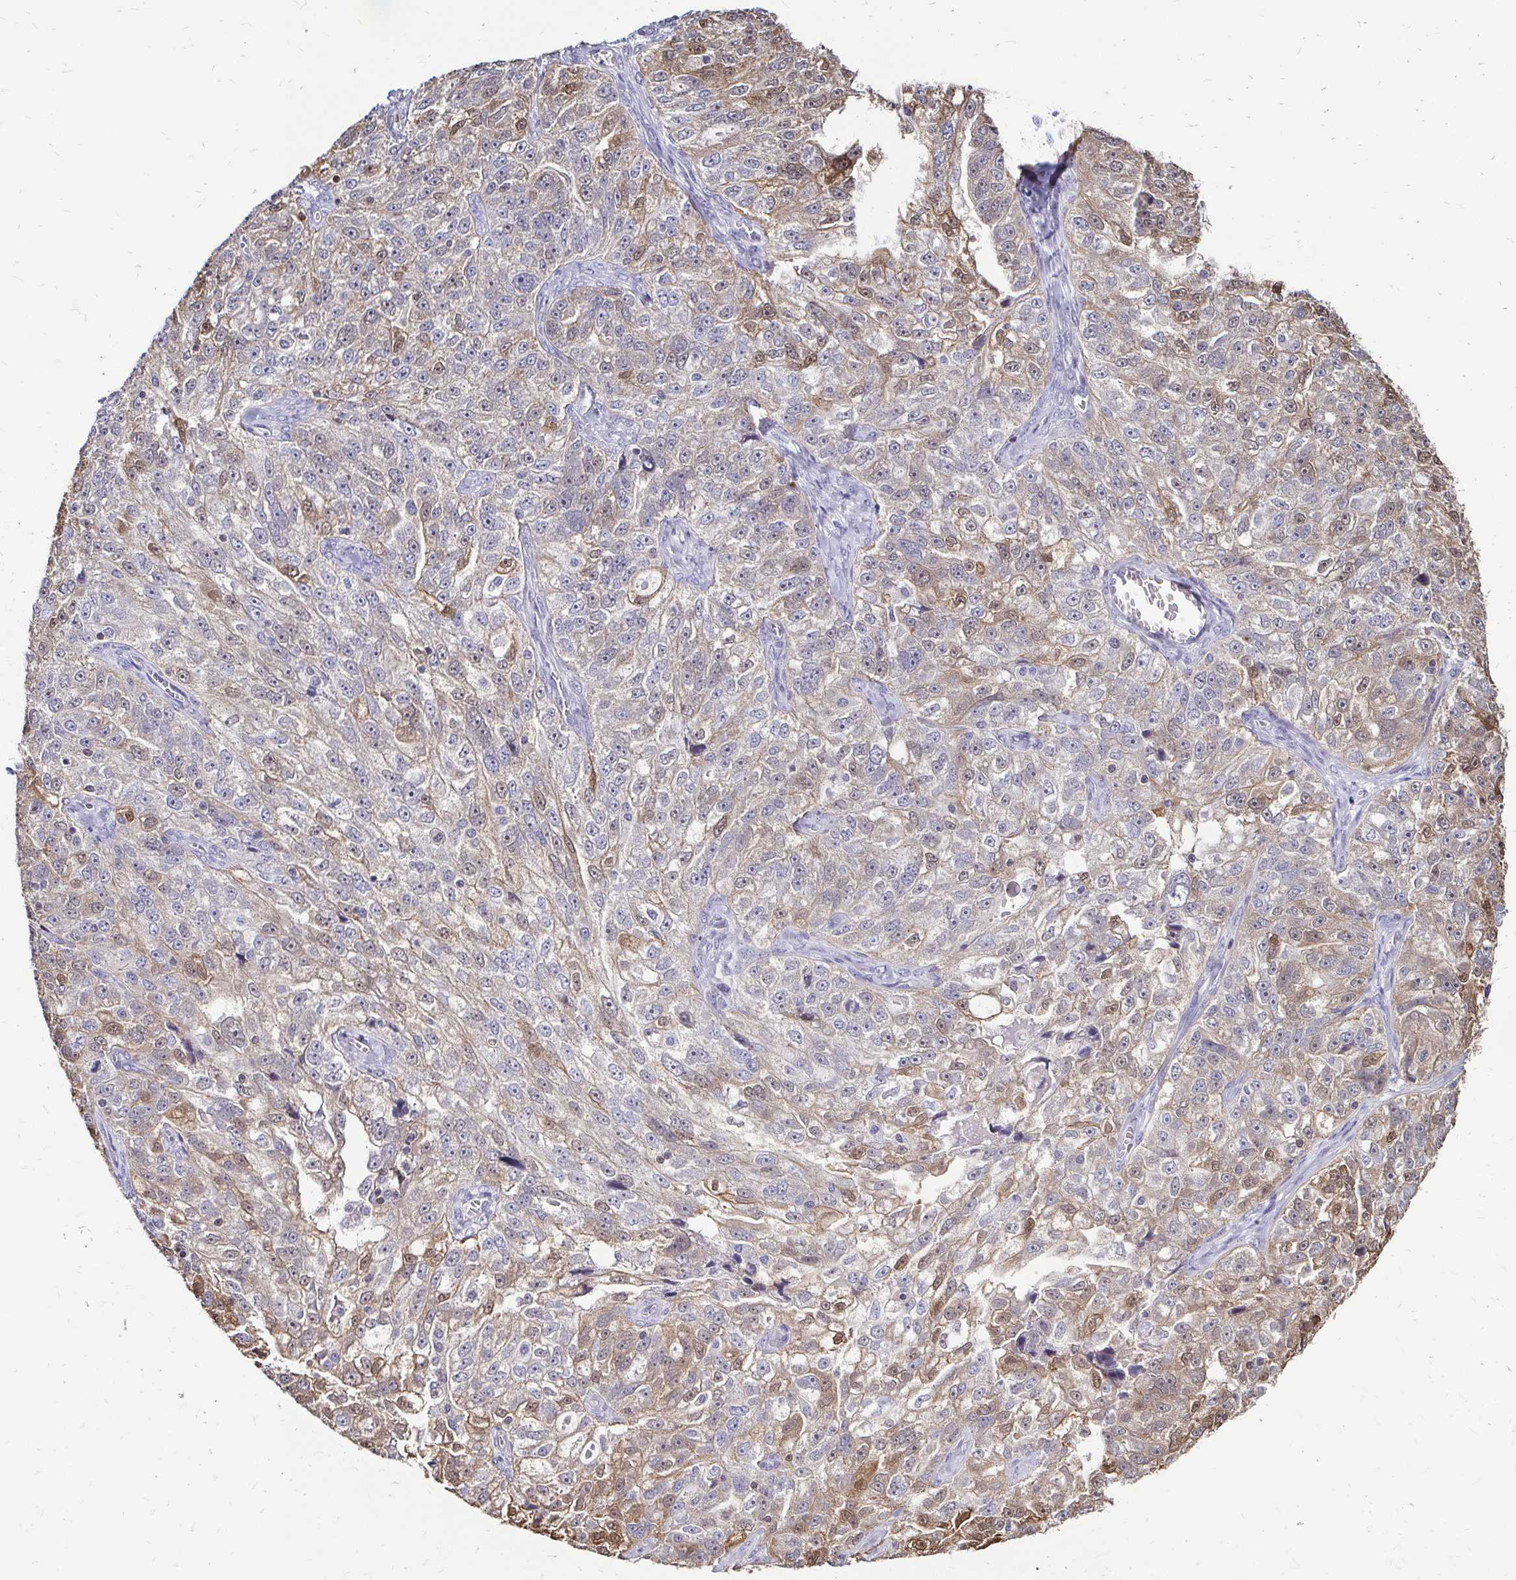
{"staining": {"intensity": "weak", "quantity": "25%-75%", "location": "cytoplasmic/membranous,nuclear"}, "tissue": "ovarian cancer", "cell_type": "Tumor cells", "image_type": "cancer", "snomed": [{"axis": "morphology", "description": "Cystadenocarcinoma, serous, NOS"}, {"axis": "topography", "description": "Ovary"}], "caption": "The photomicrograph reveals a brown stain indicating the presence of a protein in the cytoplasmic/membranous and nuclear of tumor cells in ovarian cancer (serous cystadenocarcinoma).", "gene": "ZFP1", "patient": {"sex": "female", "age": 51}}